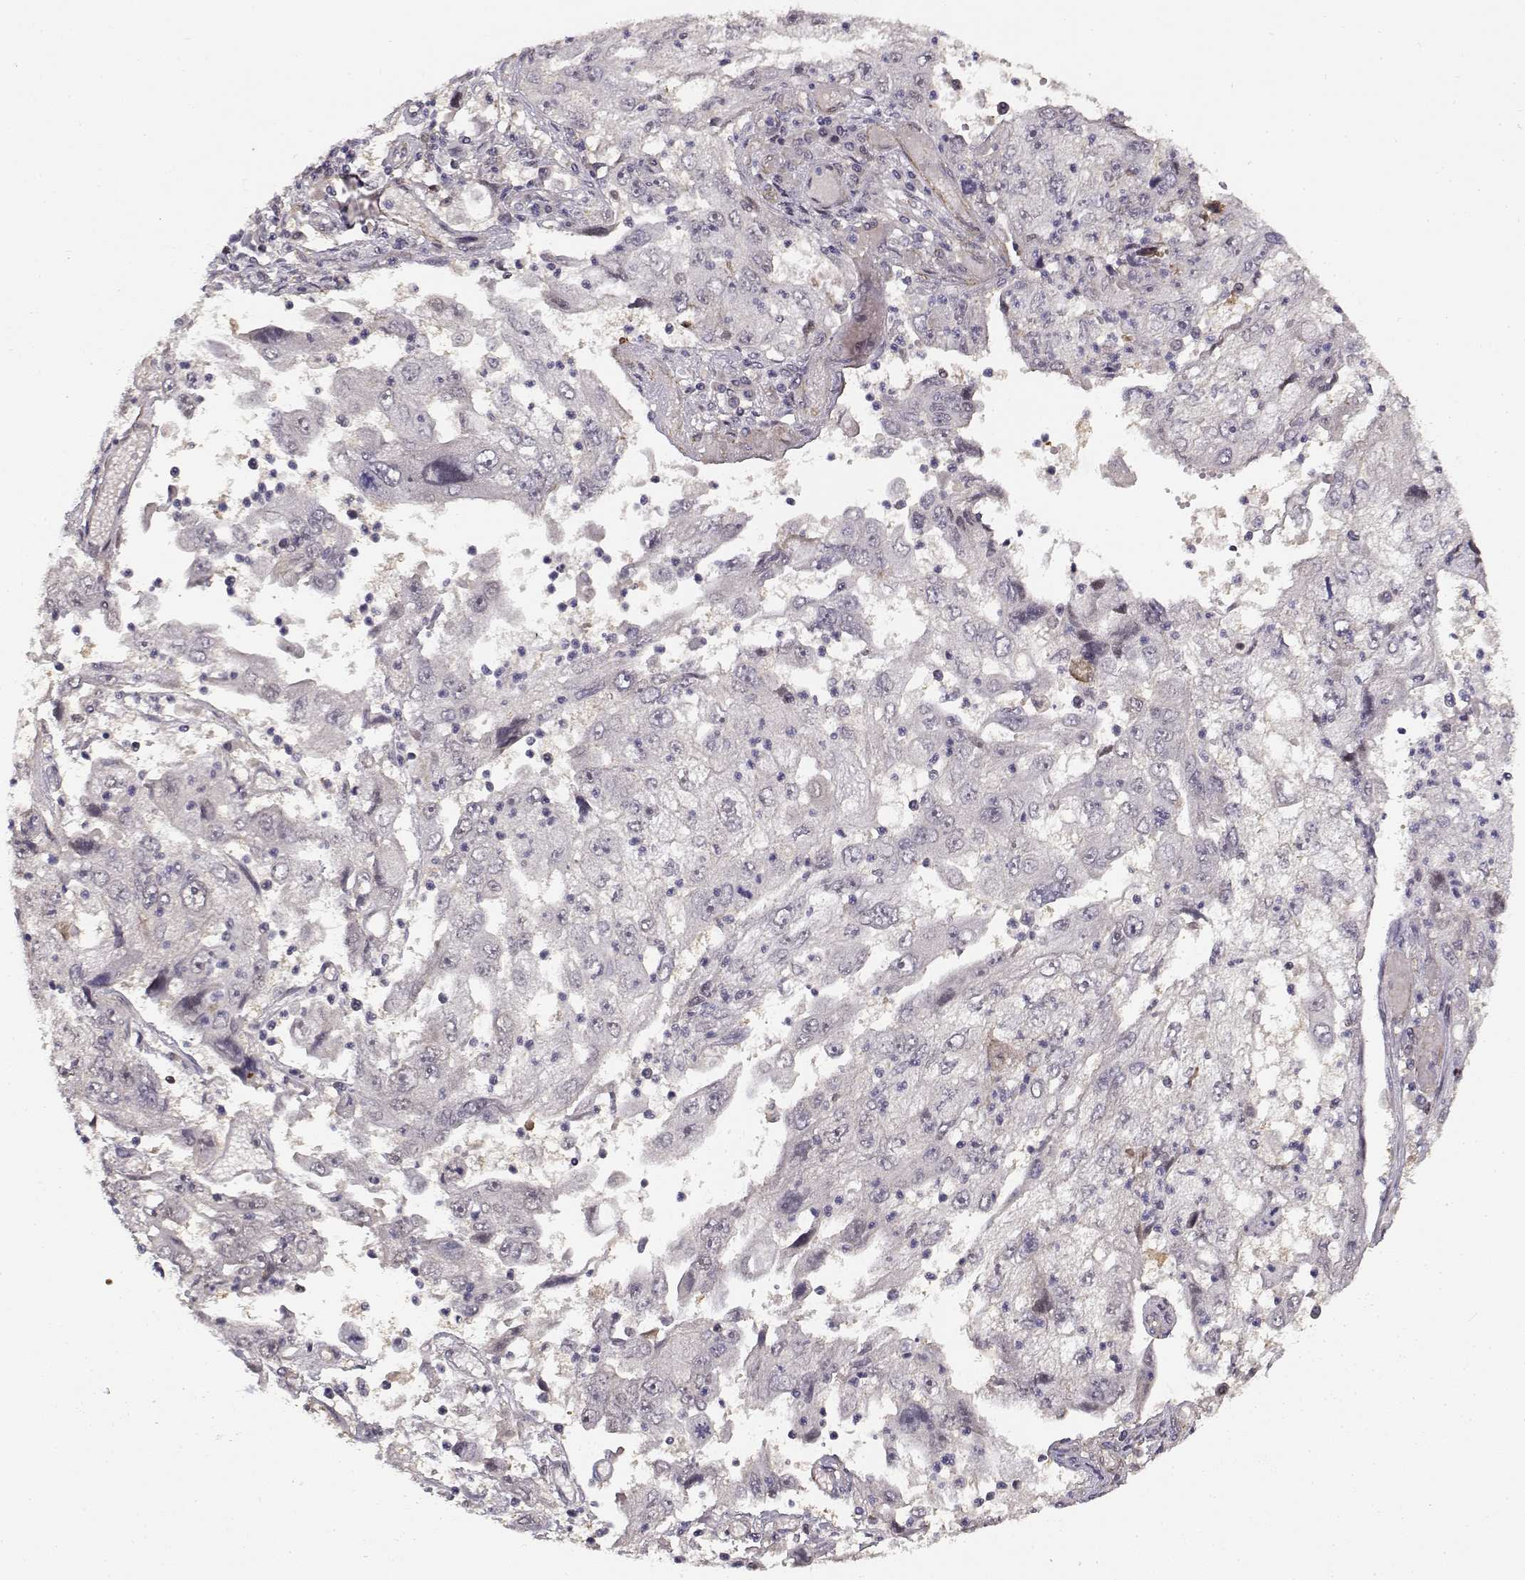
{"staining": {"intensity": "negative", "quantity": "none", "location": "none"}, "tissue": "cervical cancer", "cell_type": "Tumor cells", "image_type": "cancer", "snomed": [{"axis": "morphology", "description": "Squamous cell carcinoma, NOS"}, {"axis": "topography", "description": "Cervix"}], "caption": "Immunohistochemistry (IHC) photomicrograph of neoplastic tissue: human squamous cell carcinoma (cervical) stained with DAB displays no significant protein expression in tumor cells.", "gene": "RGS9BP", "patient": {"sex": "female", "age": 36}}